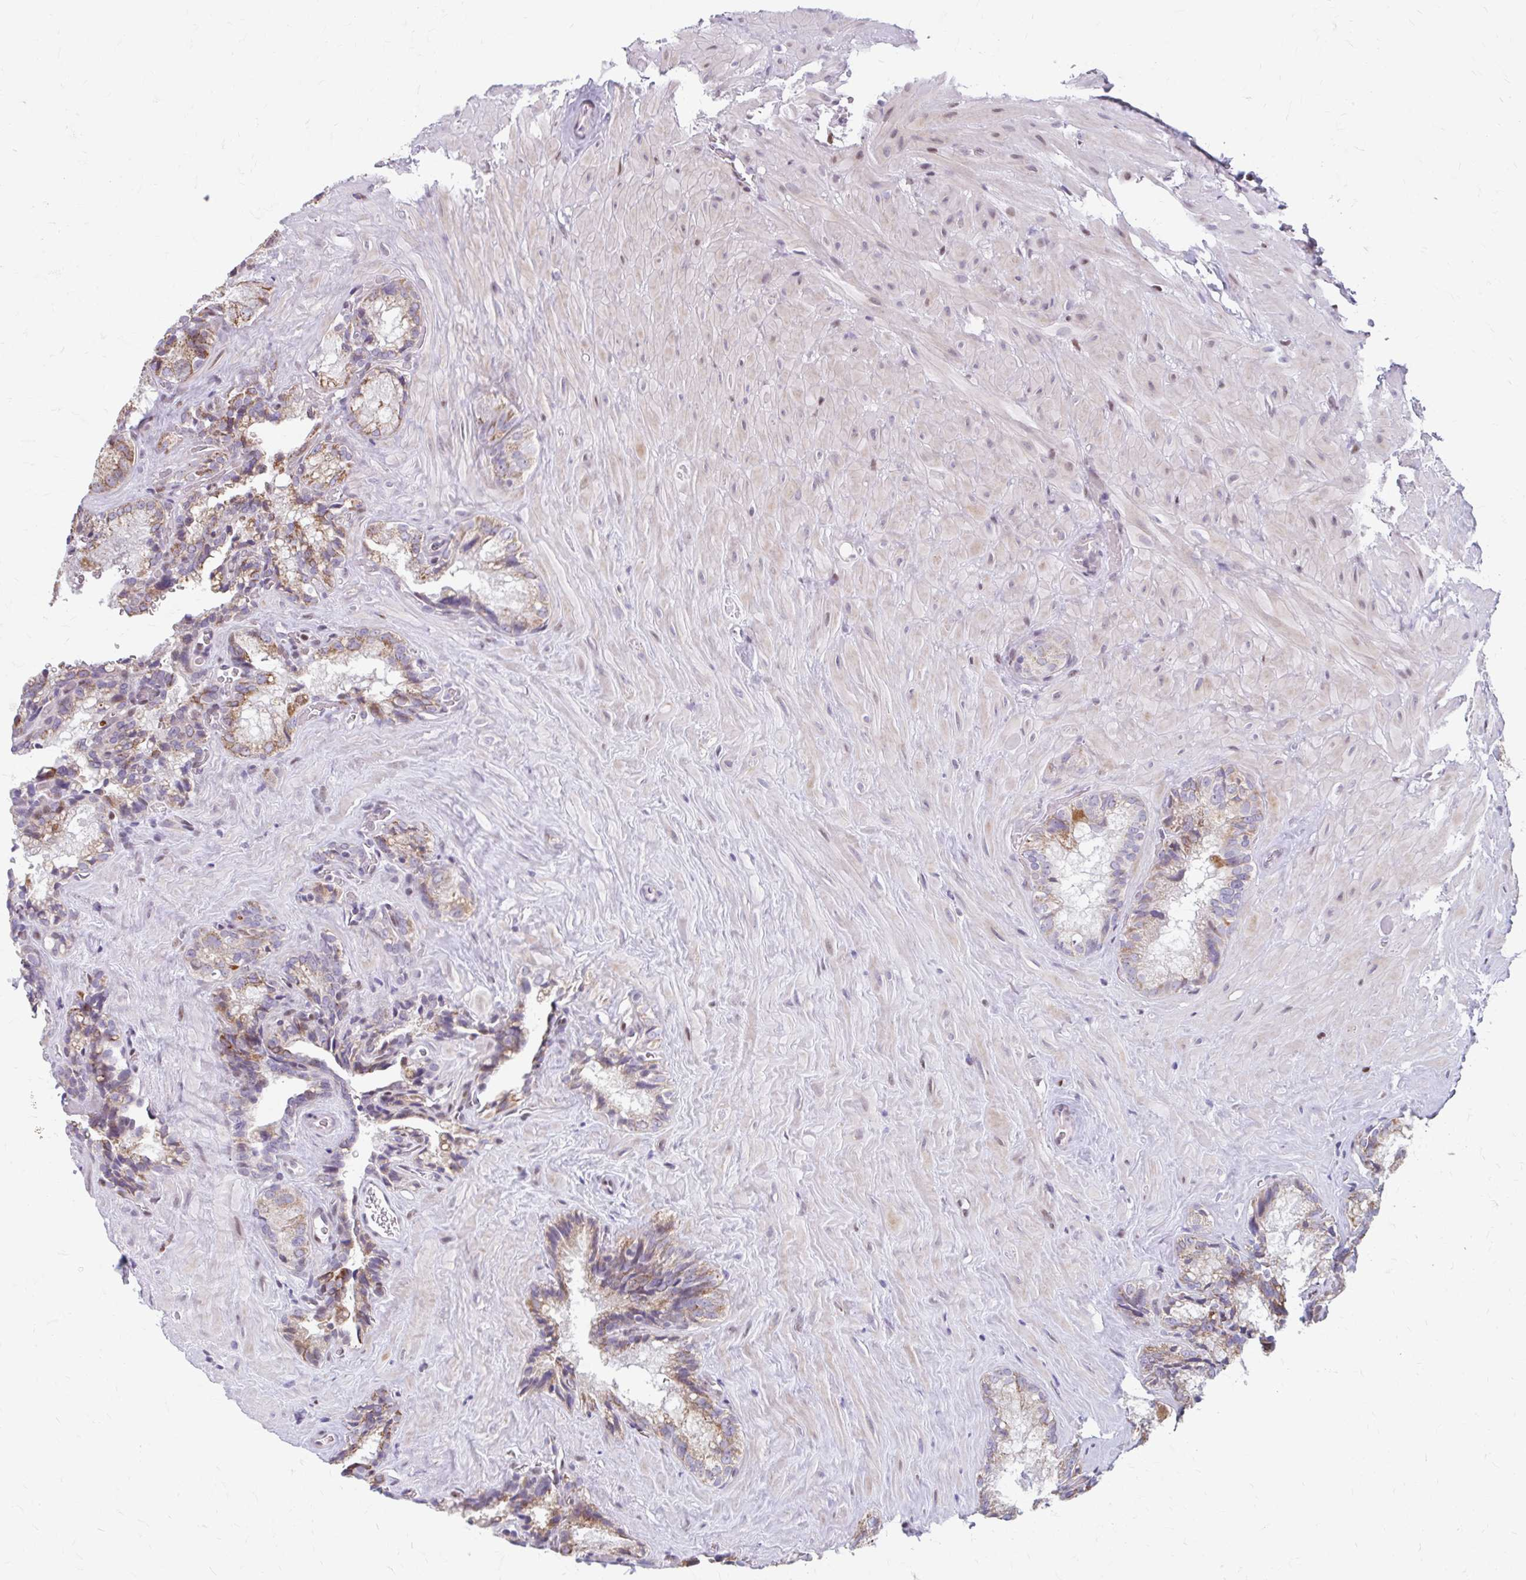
{"staining": {"intensity": "moderate", "quantity": "25%-75%", "location": "cytoplasmic/membranous"}, "tissue": "seminal vesicle", "cell_type": "Glandular cells", "image_type": "normal", "snomed": [{"axis": "morphology", "description": "Normal tissue, NOS"}, {"axis": "topography", "description": "Seminal veicle"}], "caption": "IHC photomicrograph of benign human seminal vesicle stained for a protein (brown), which shows medium levels of moderate cytoplasmic/membranous staining in about 25%-75% of glandular cells.", "gene": "BEAN1", "patient": {"sex": "male", "age": 47}}